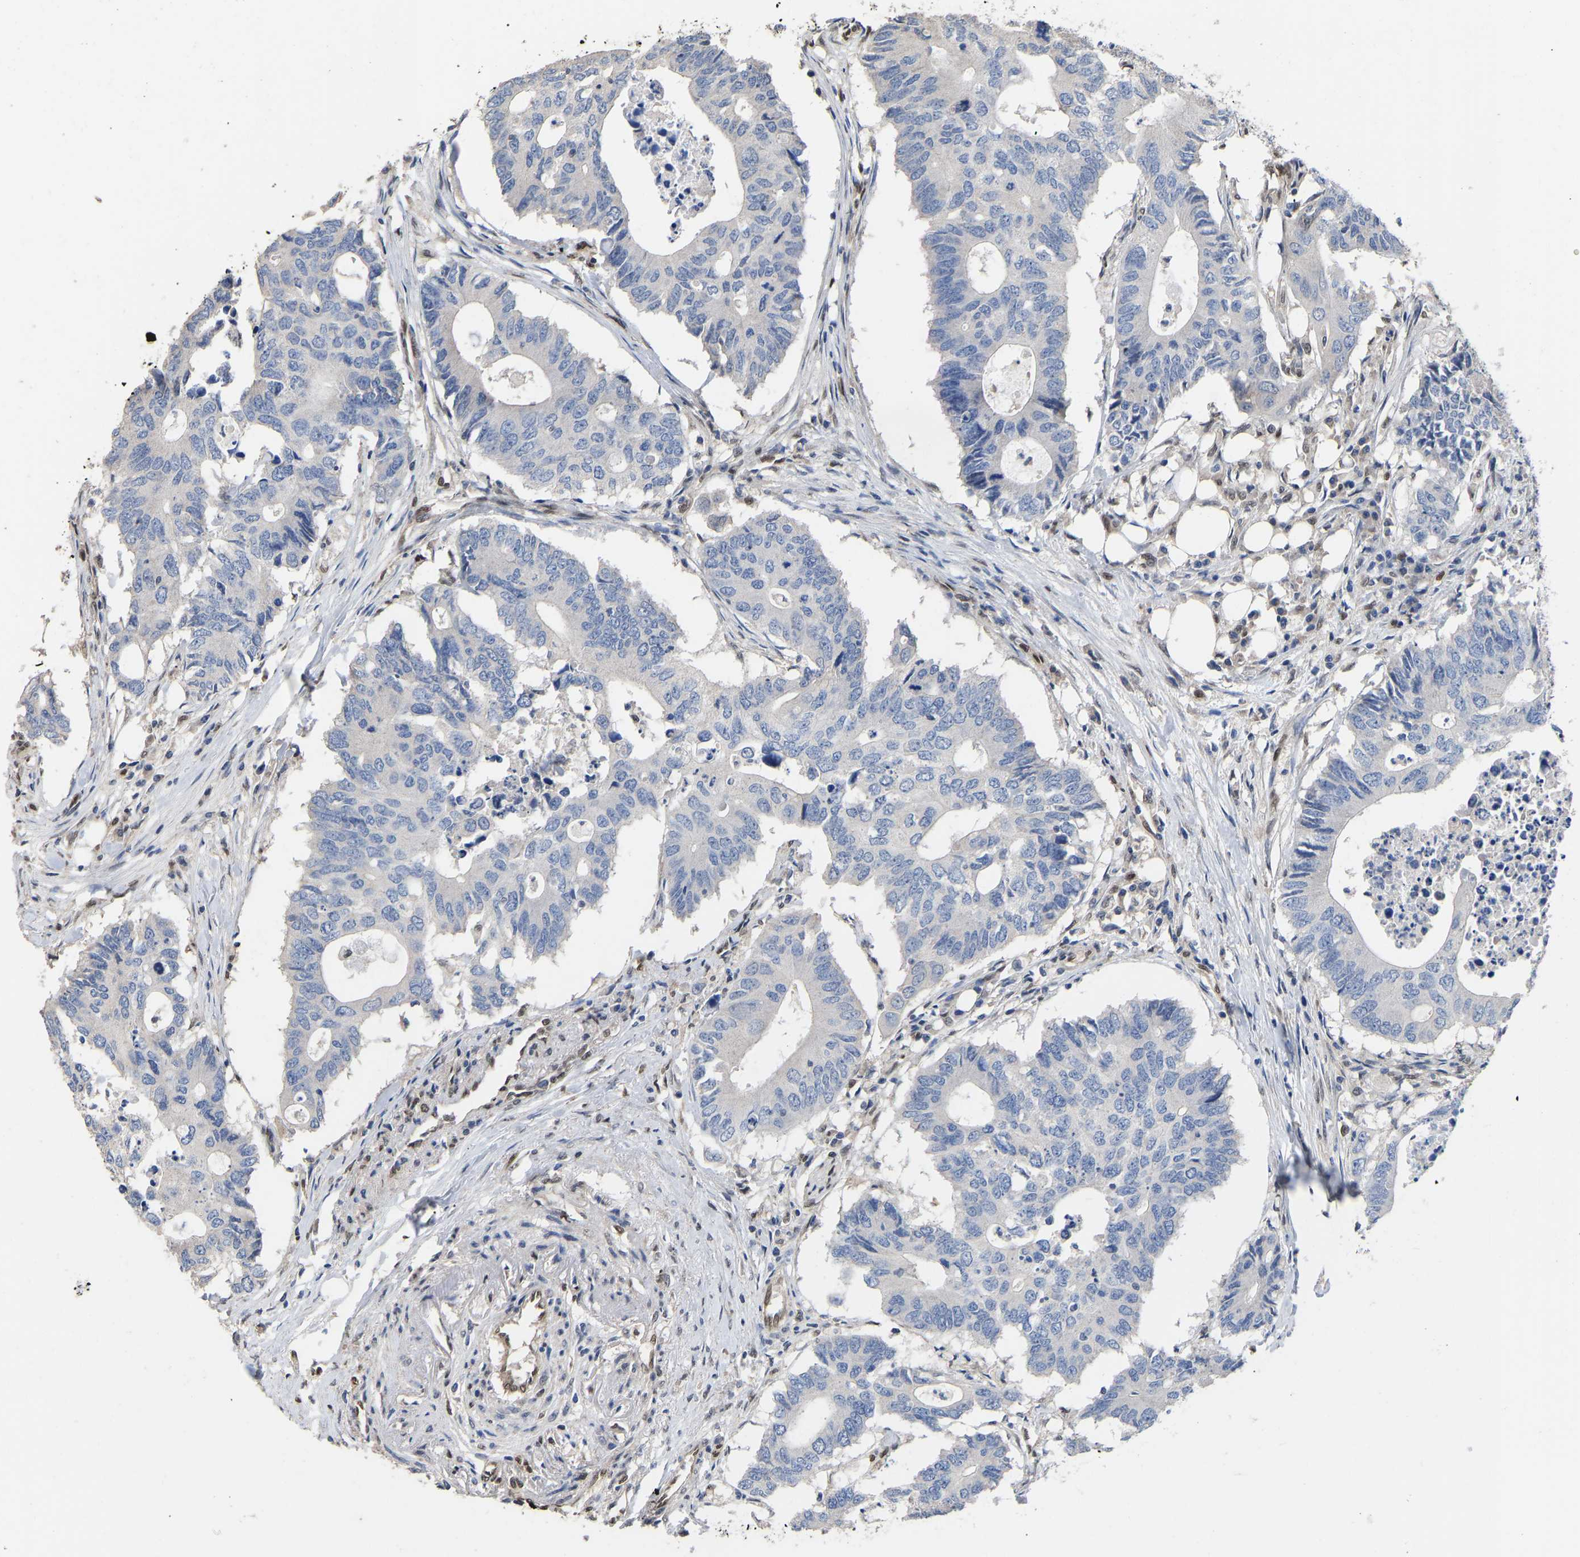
{"staining": {"intensity": "negative", "quantity": "none", "location": "none"}, "tissue": "colorectal cancer", "cell_type": "Tumor cells", "image_type": "cancer", "snomed": [{"axis": "morphology", "description": "Adenocarcinoma, NOS"}, {"axis": "topography", "description": "Colon"}], "caption": "Human colorectal cancer stained for a protein using IHC shows no positivity in tumor cells.", "gene": "QKI", "patient": {"sex": "male", "age": 71}}